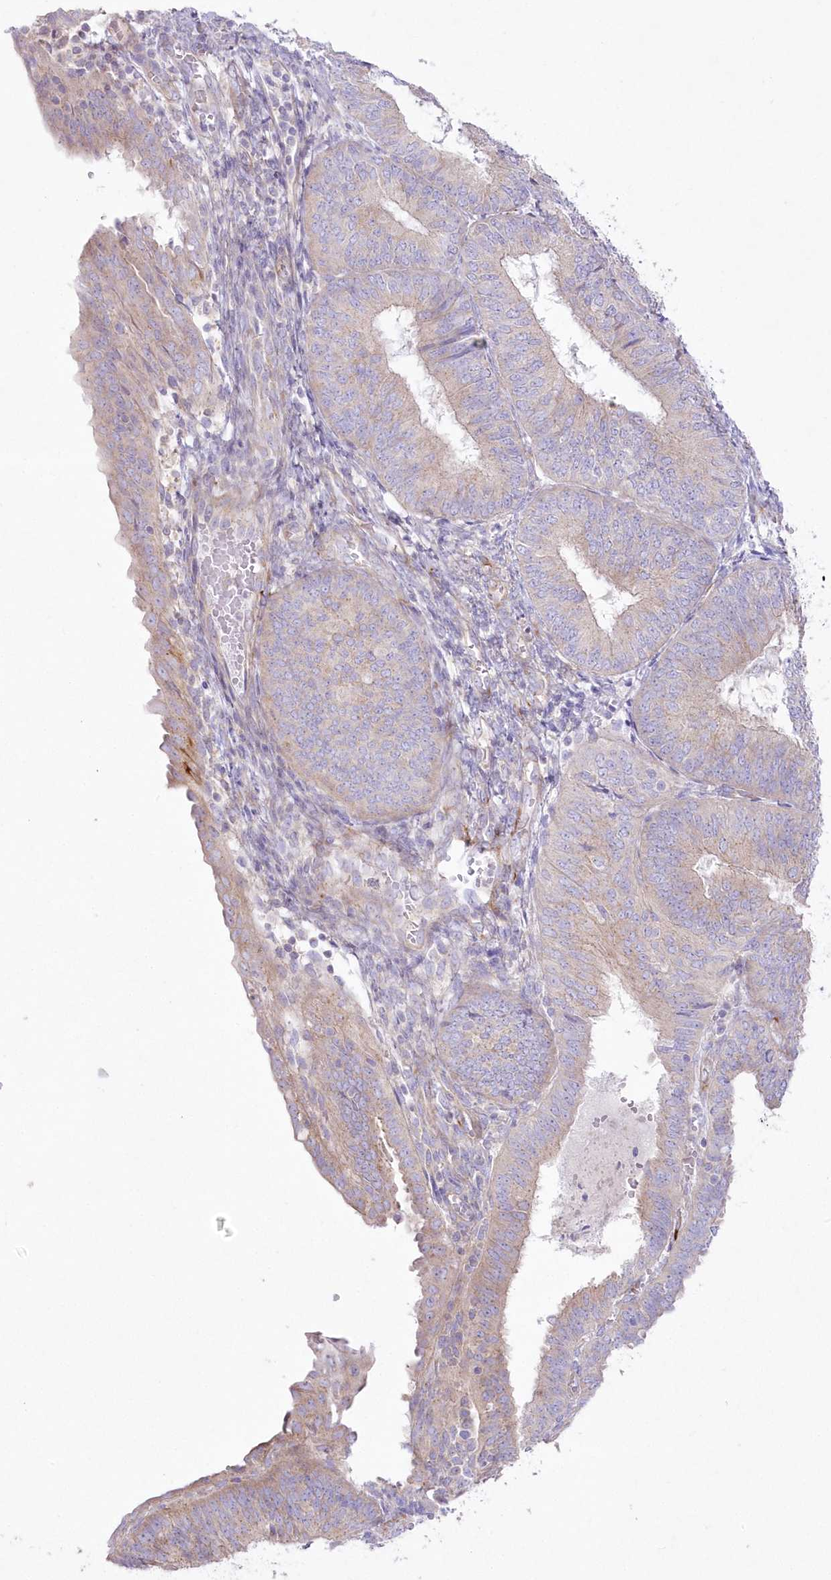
{"staining": {"intensity": "weak", "quantity": "<25%", "location": "cytoplasmic/membranous"}, "tissue": "endometrial cancer", "cell_type": "Tumor cells", "image_type": "cancer", "snomed": [{"axis": "morphology", "description": "Adenocarcinoma, NOS"}, {"axis": "topography", "description": "Endometrium"}], "caption": "Tumor cells are negative for protein expression in human adenocarcinoma (endometrial).", "gene": "ZNF843", "patient": {"sex": "female", "age": 58}}